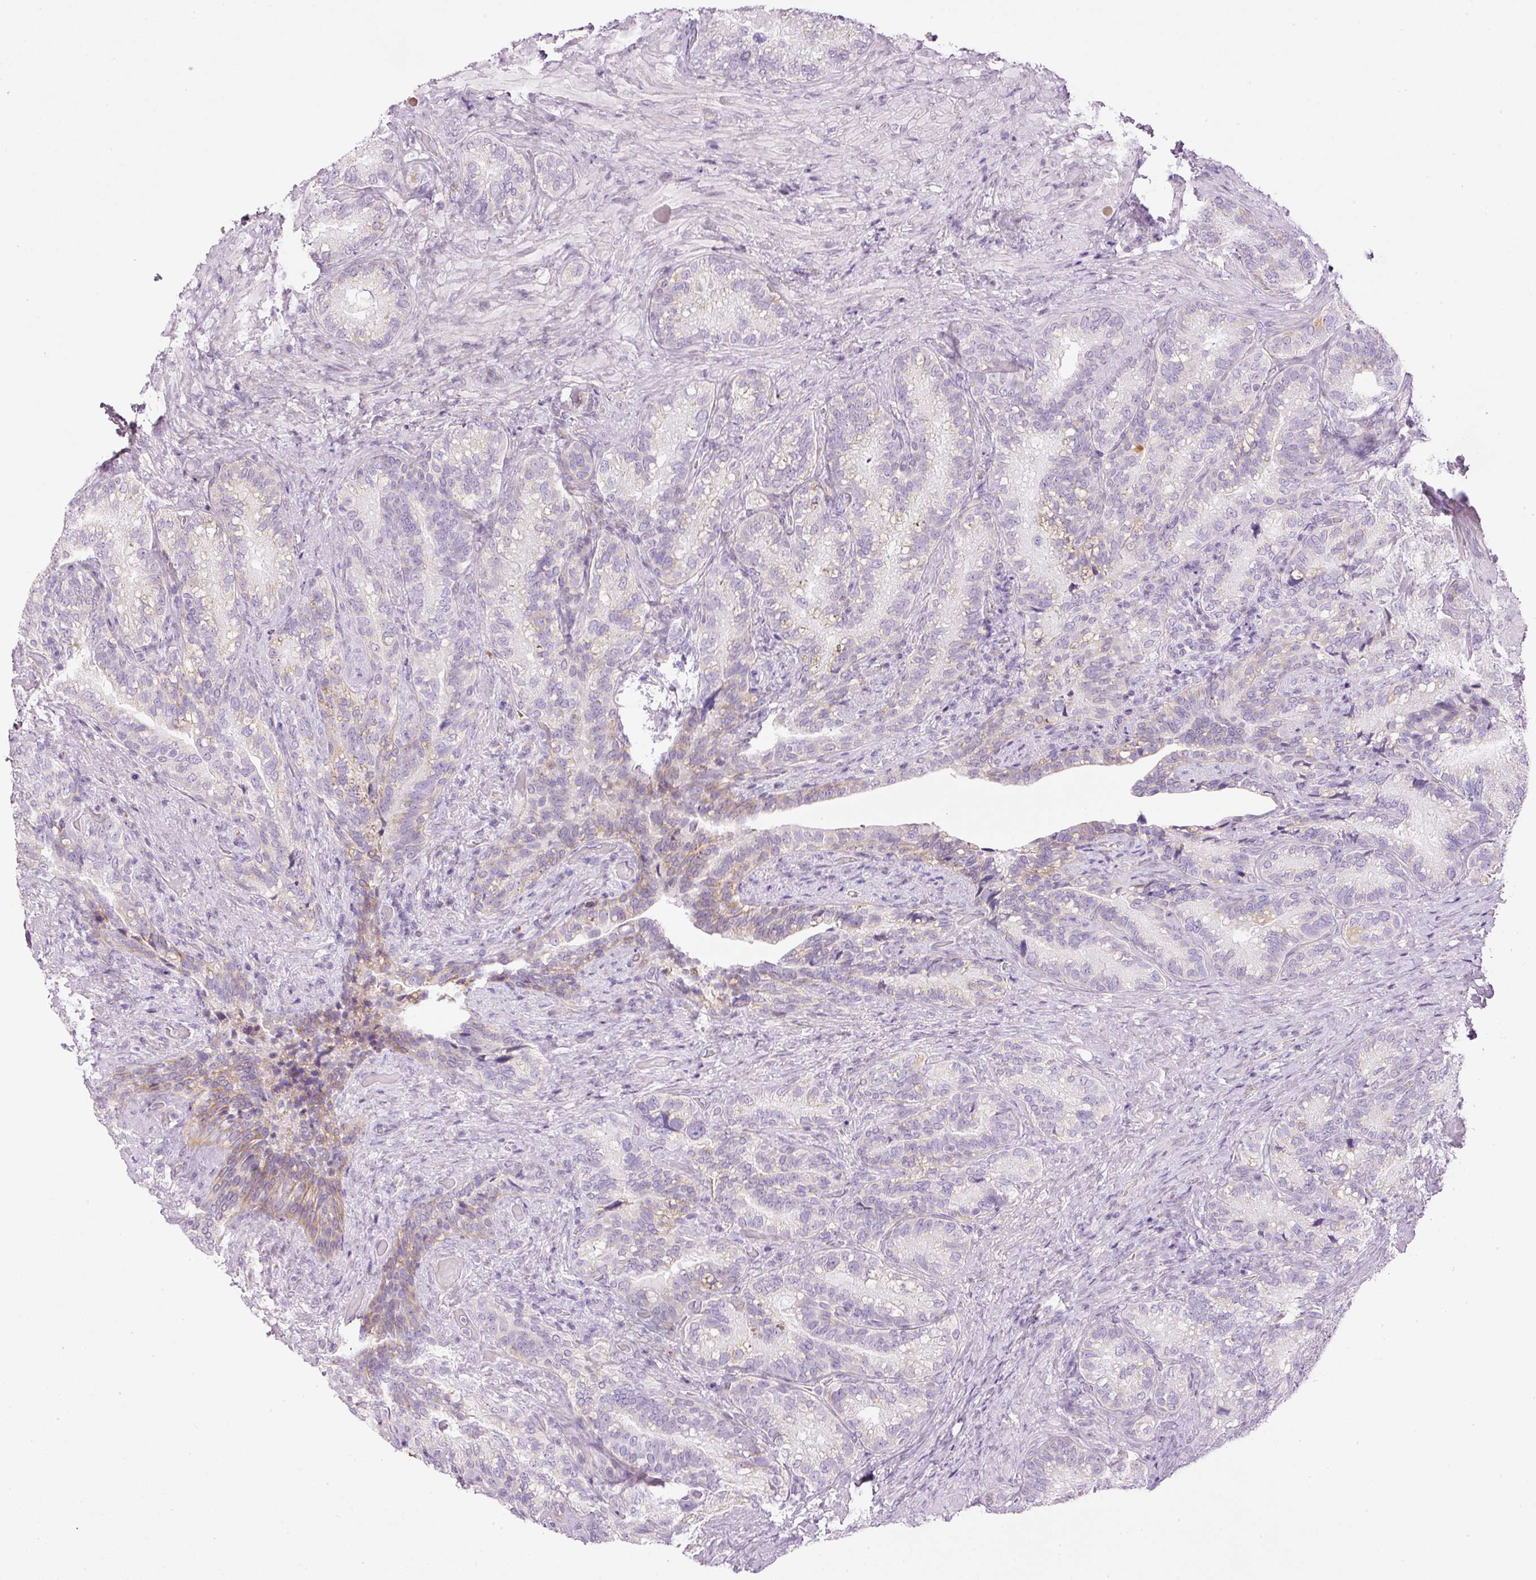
{"staining": {"intensity": "weak", "quantity": "25%-75%", "location": "cytoplasmic/membranous"}, "tissue": "seminal vesicle", "cell_type": "Glandular cells", "image_type": "normal", "snomed": [{"axis": "morphology", "description": "Normal tissue, NOS"}, {"axis": "topography", "description": "Seminal veicle"}], "caption": "The image demonstrates immunohistochemical staining of benign seminal vesicle. There is weak cytoplasmic/membranous staining is present in about 25%-75% of glandular cells. (DAB (3,3'-diaminobenzidine) = brown stain, brightfield microscopy at high magnification).", "gene": "KPNA5", "patient": {"sex": "male", "age": 68}}